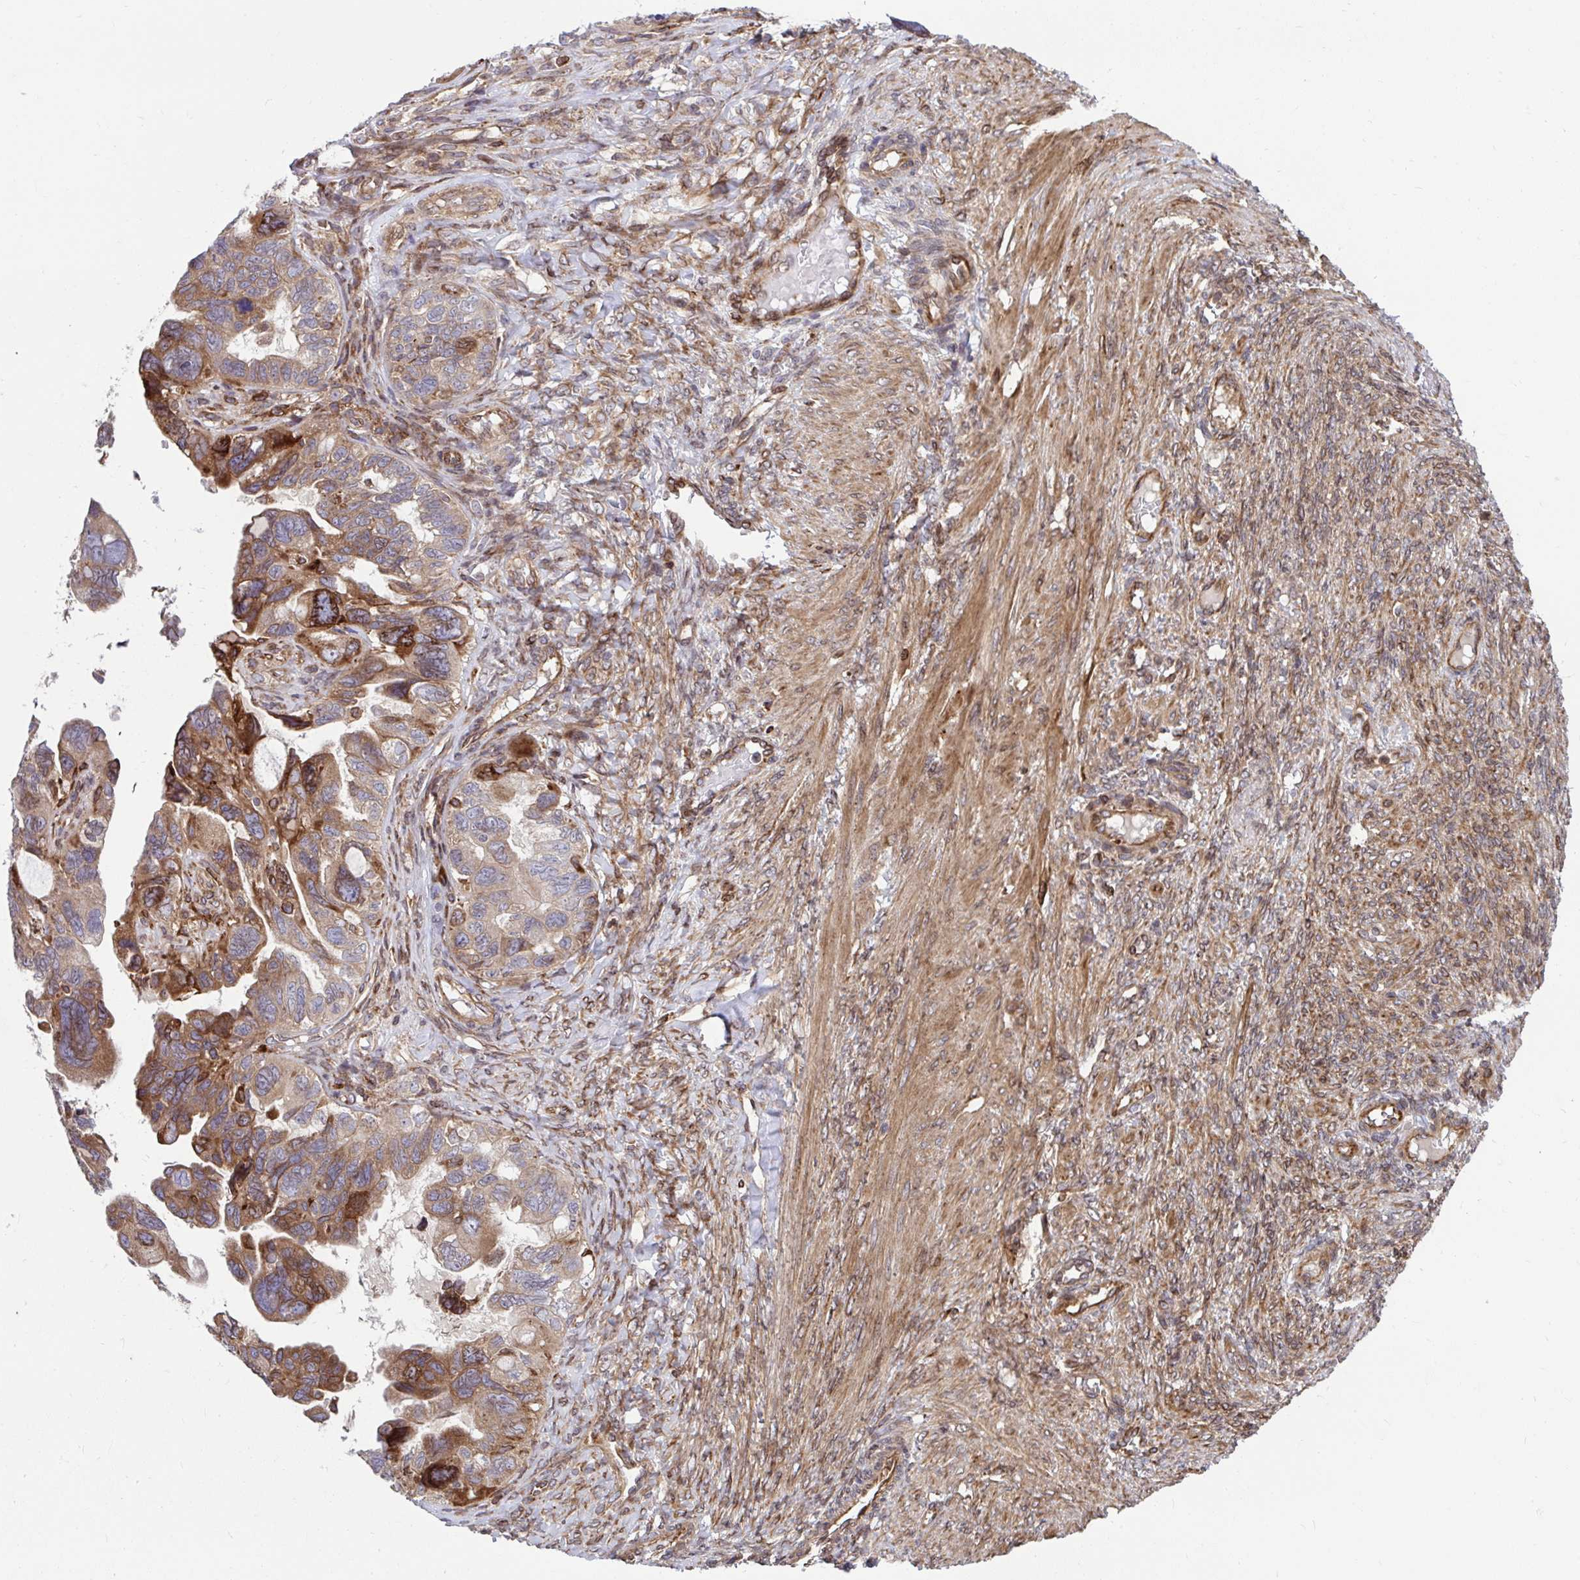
{"staining": {"intensity": "moderate", "quantity": ">75%", "location": "cytoplasmic/membranous"}, "tissue": "ovarian cancer", "cell_type": "Tumor cells", "image_type": "cancer", "snomed": [{"axis": "morphology", "description": "Cystadenocarcinoma, serous, NOS"}, {"axis": "topography", "description": "Ovary"}], "caption": "Immunohistochemistry staining of serous cystadenocarcinoma (ovarian), which reveals medium levels of moderate cytoplasmic/membranous expression in about >75% of tumor cells indicating moderate cytoplasmic/membranous protein staining. The staining was performed using DAB (3,3'-diaminobenzidine) (brown) for protein detection and nuclei were counterstained in hematoxylin (blue).", "gene": "STIM2", "patient": {"sex": "female", "age": 60}}